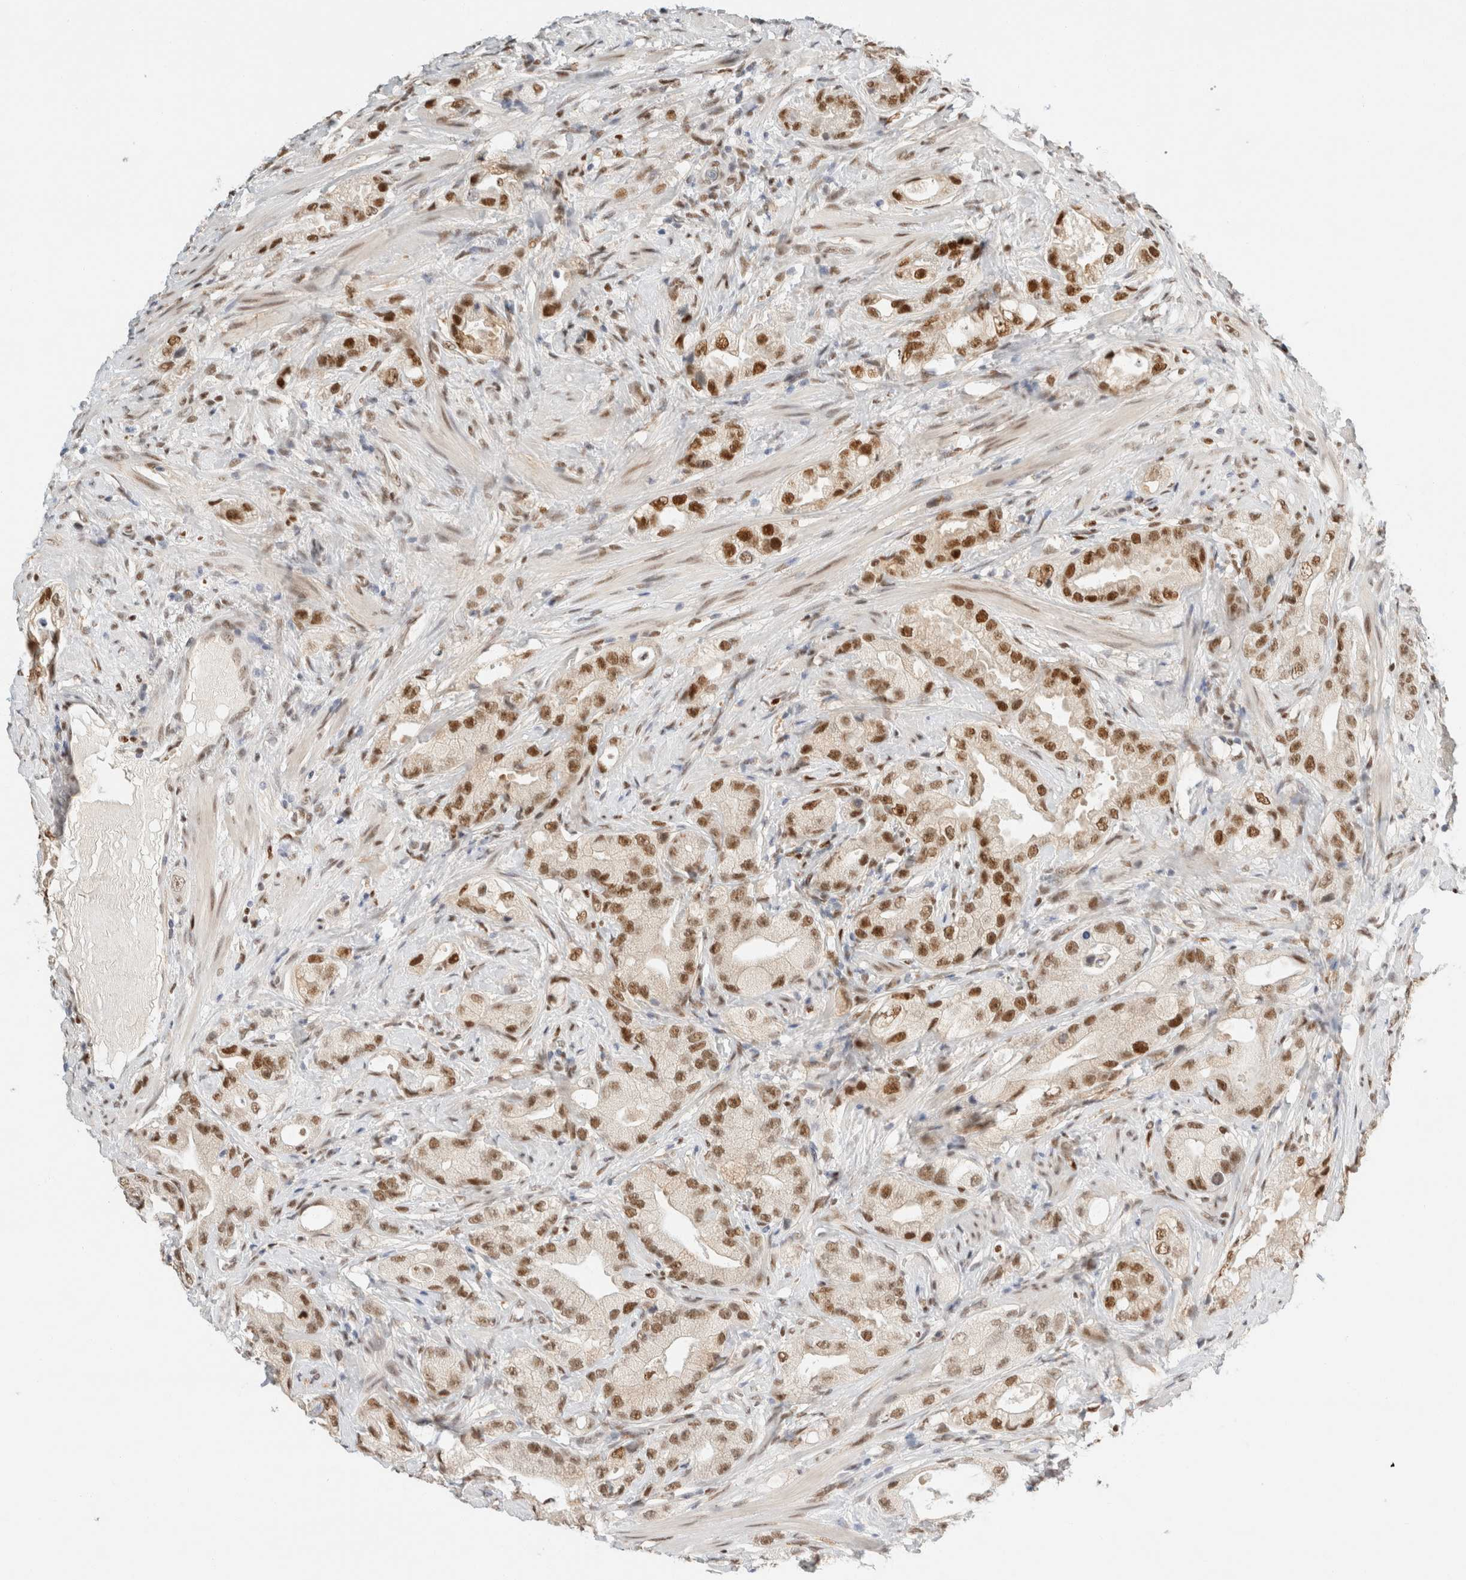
{"staining": {"intensity": "strong", "quantity": ">75%", "location": "nuclear"}, "tissue": "prostate cancer", "cell_type": "Tumor cells", "image_type": "cancer", "snomed": [{"axis": "morphology", "description": "Adenocarcinoma, High grade"}, {"axis": "topography", "description": "Prostate"}], "caption": "IHC image of human prostate cancer (adenocarcinoma (high-grade)) stained for a protein (brown), which reveals high levels of strong nuclear staining in about >75% of tumor cells.", "gene": "ZNF768", "patient": {"sex": "male", "age": 63}}